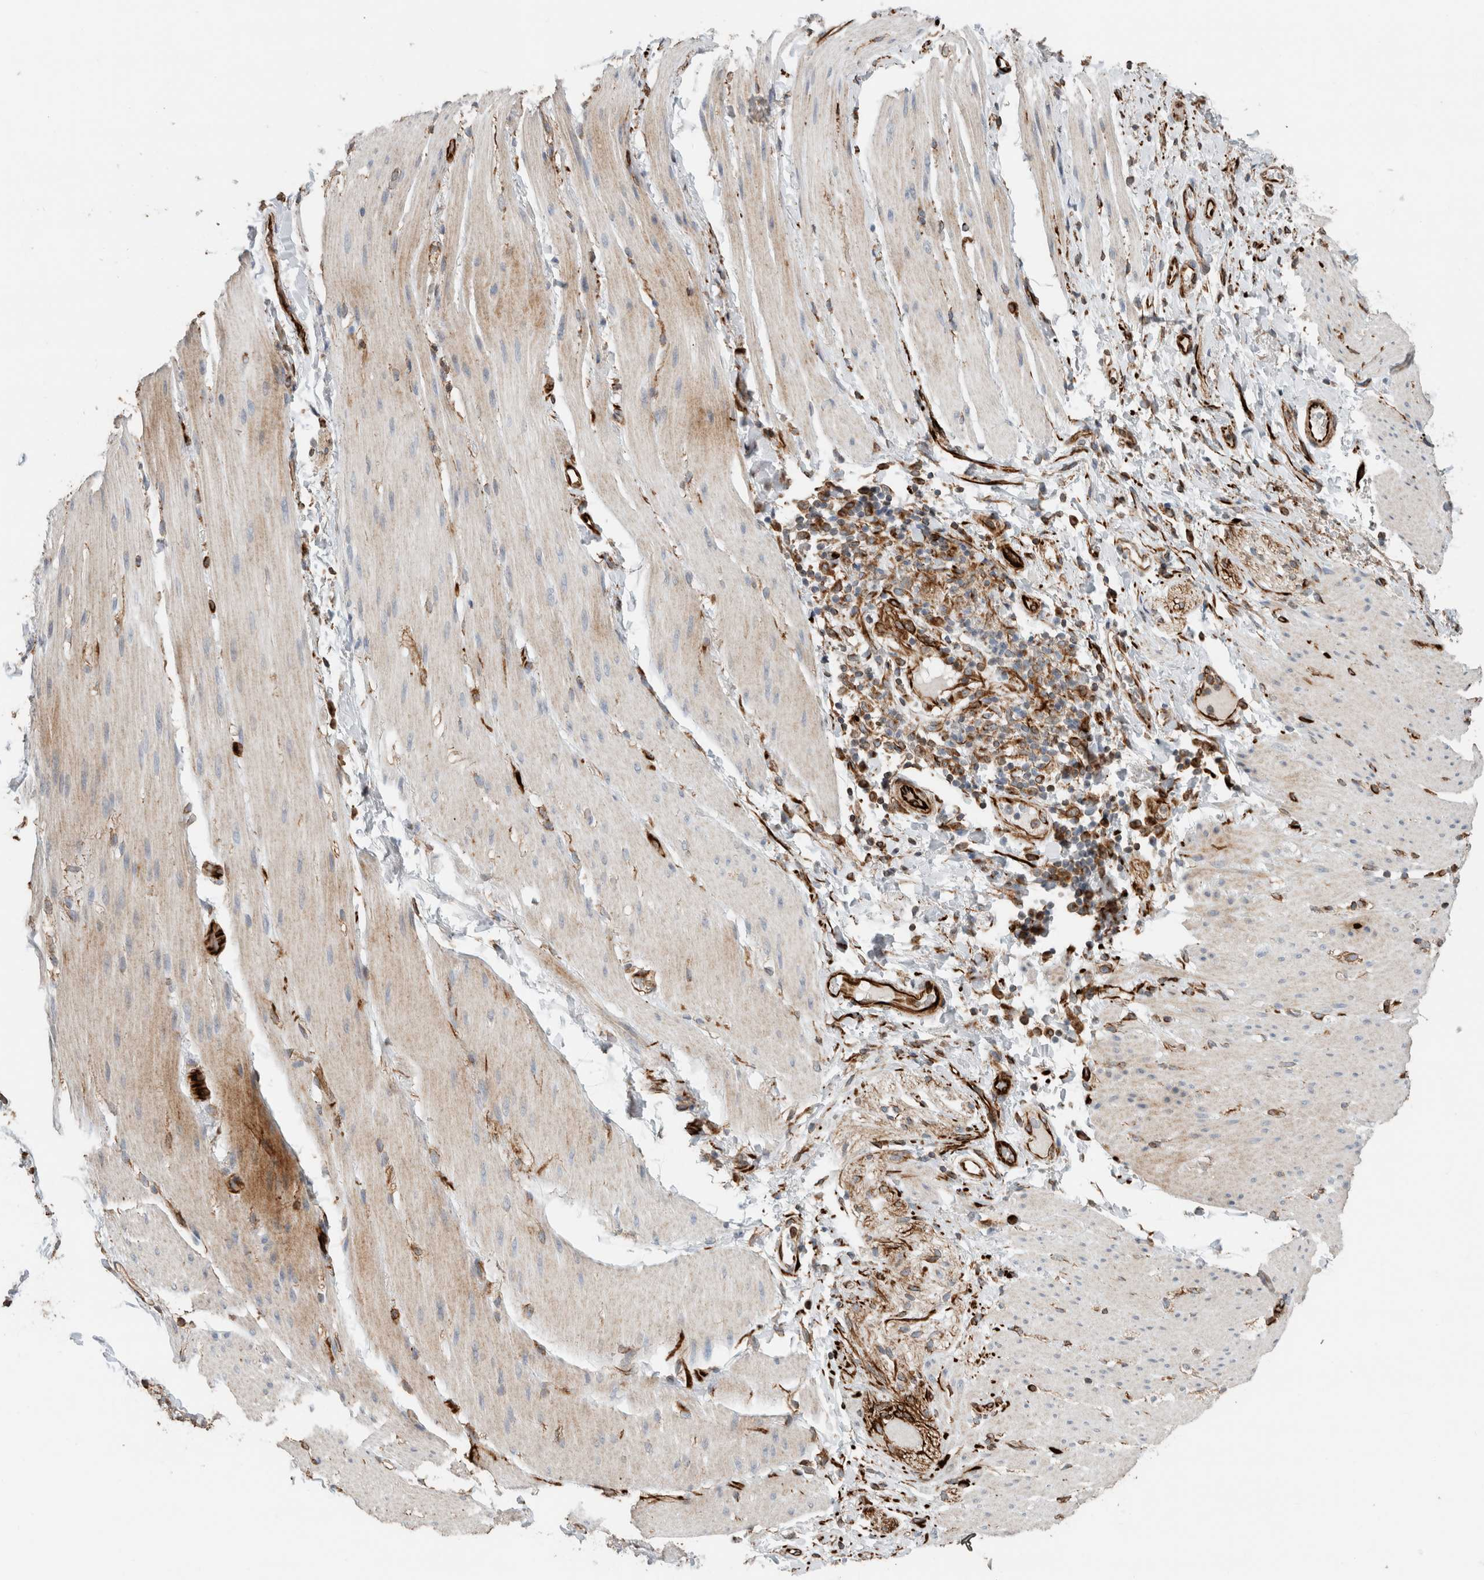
{"staining": {"intensity": "weak", "quantity": "<25%", "location": "cytoplasmic/membranous"}, "tissue": "smooth muscle", "cell_type": "Smooth muscle cells", "image_type": "normal", "snomed": [{"axis": "morphology", "description": "Normal tissue, NOS"}, {"axis": "topography", "description": "Smooth muscle"}, {"axis": "topography", "description": "Small intestine"}], "caption": "Immunohistochemical staining of benign human smooth muscle shows no significant staining in smooth muscle cells.", "gene": "LY86", "patient": {"sex": "female", "age": 84}}